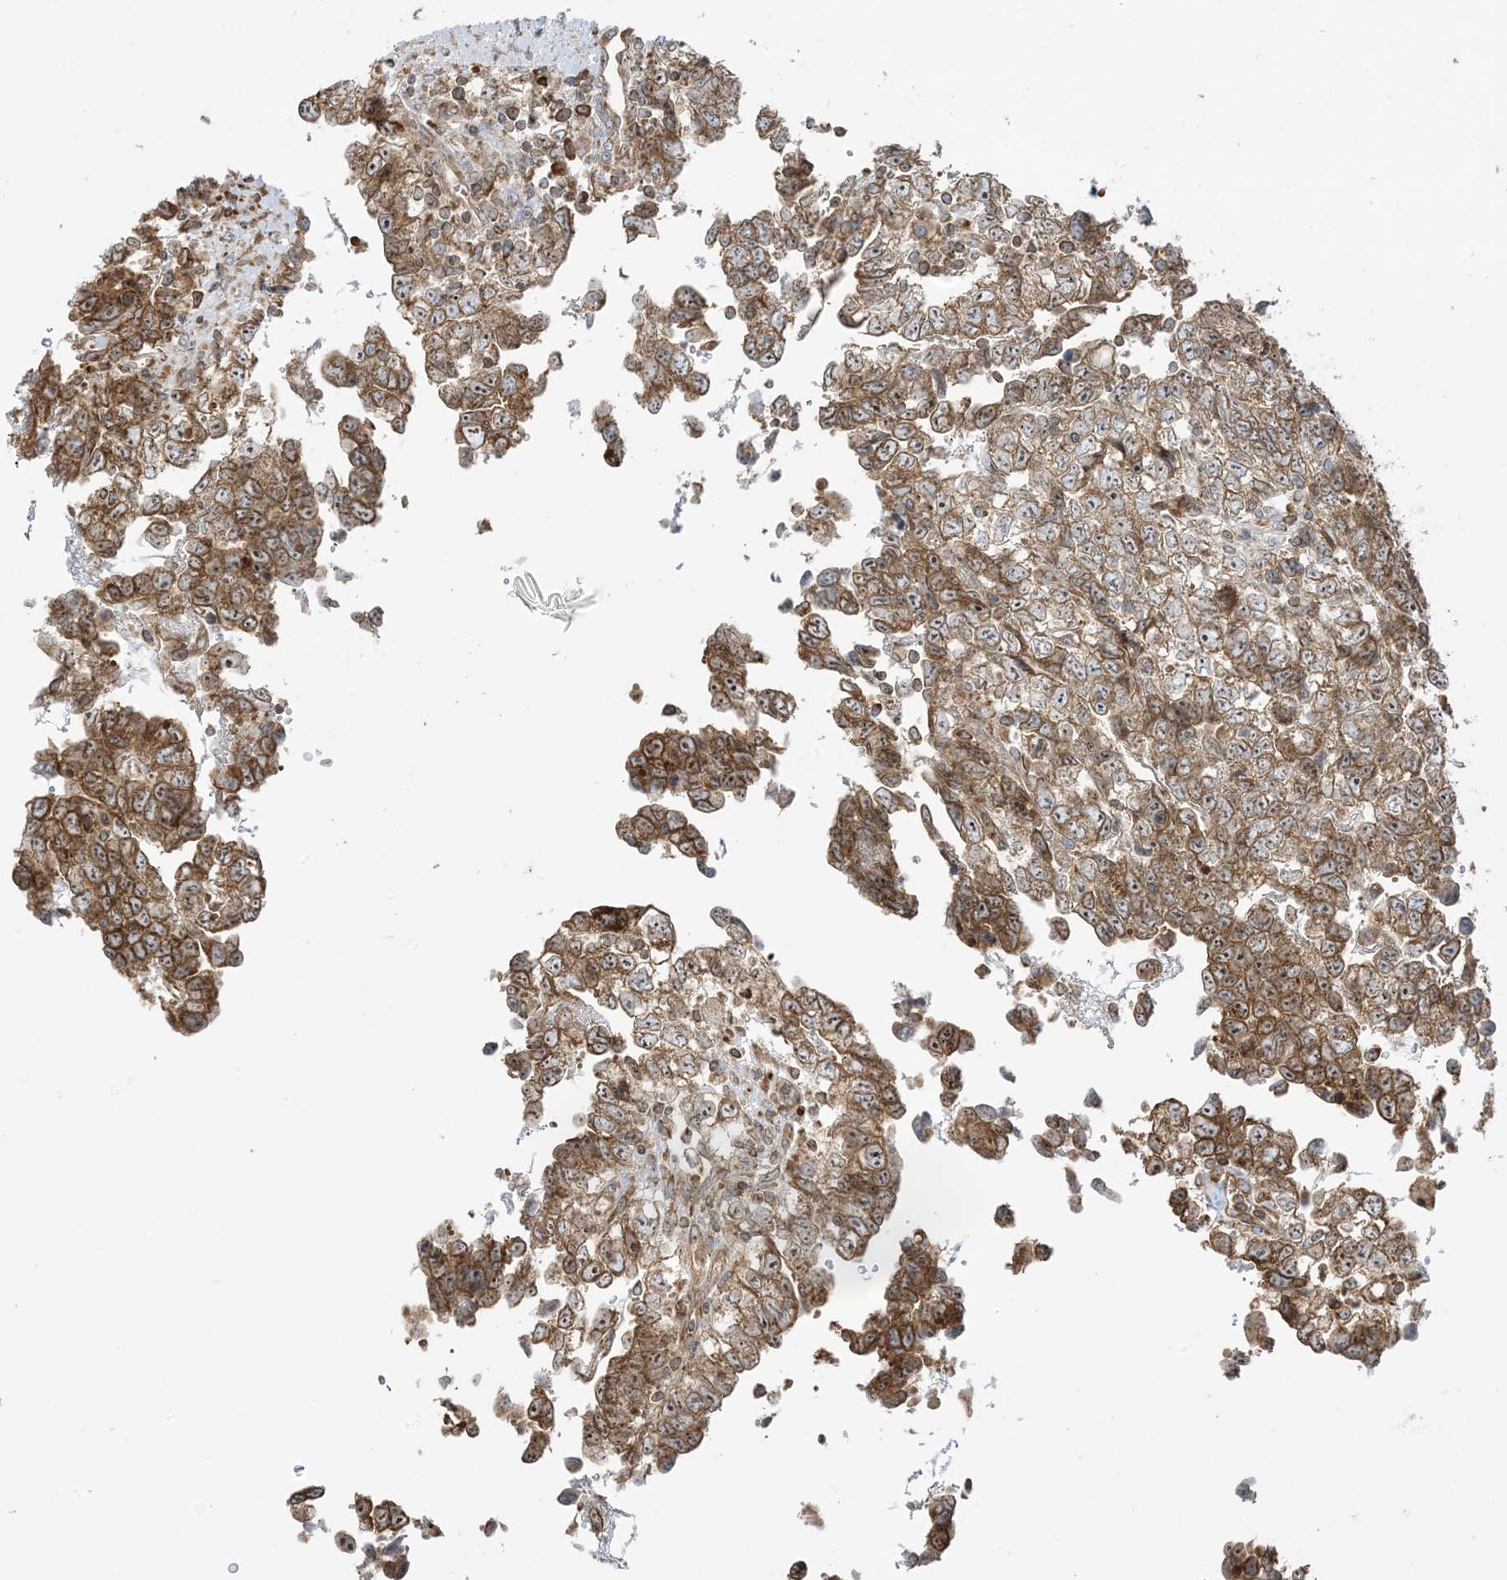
{"staining": {"intensity": "moderate", "quantity": ">75%", "location": "cytoplasmic/membranous"}, "tissue": "testis cancer", "cell_type": "Tumor cells", "image_type": "cancer", "snomed": [{"axis": "morphology", "description": "Carcinoma, Embryonal, NOS"}, {"axis": "topography", "description": "Testis"}], "caption": "Immunohistochemistry (IHC) of testis cancer (embryonal carcinoma) displays medium levels of moderate cytoplasmic/membranous positivity in about >75% of tumor cells.", "gene": "SRP72", "patient": {"sex": "male", "age": 37}}